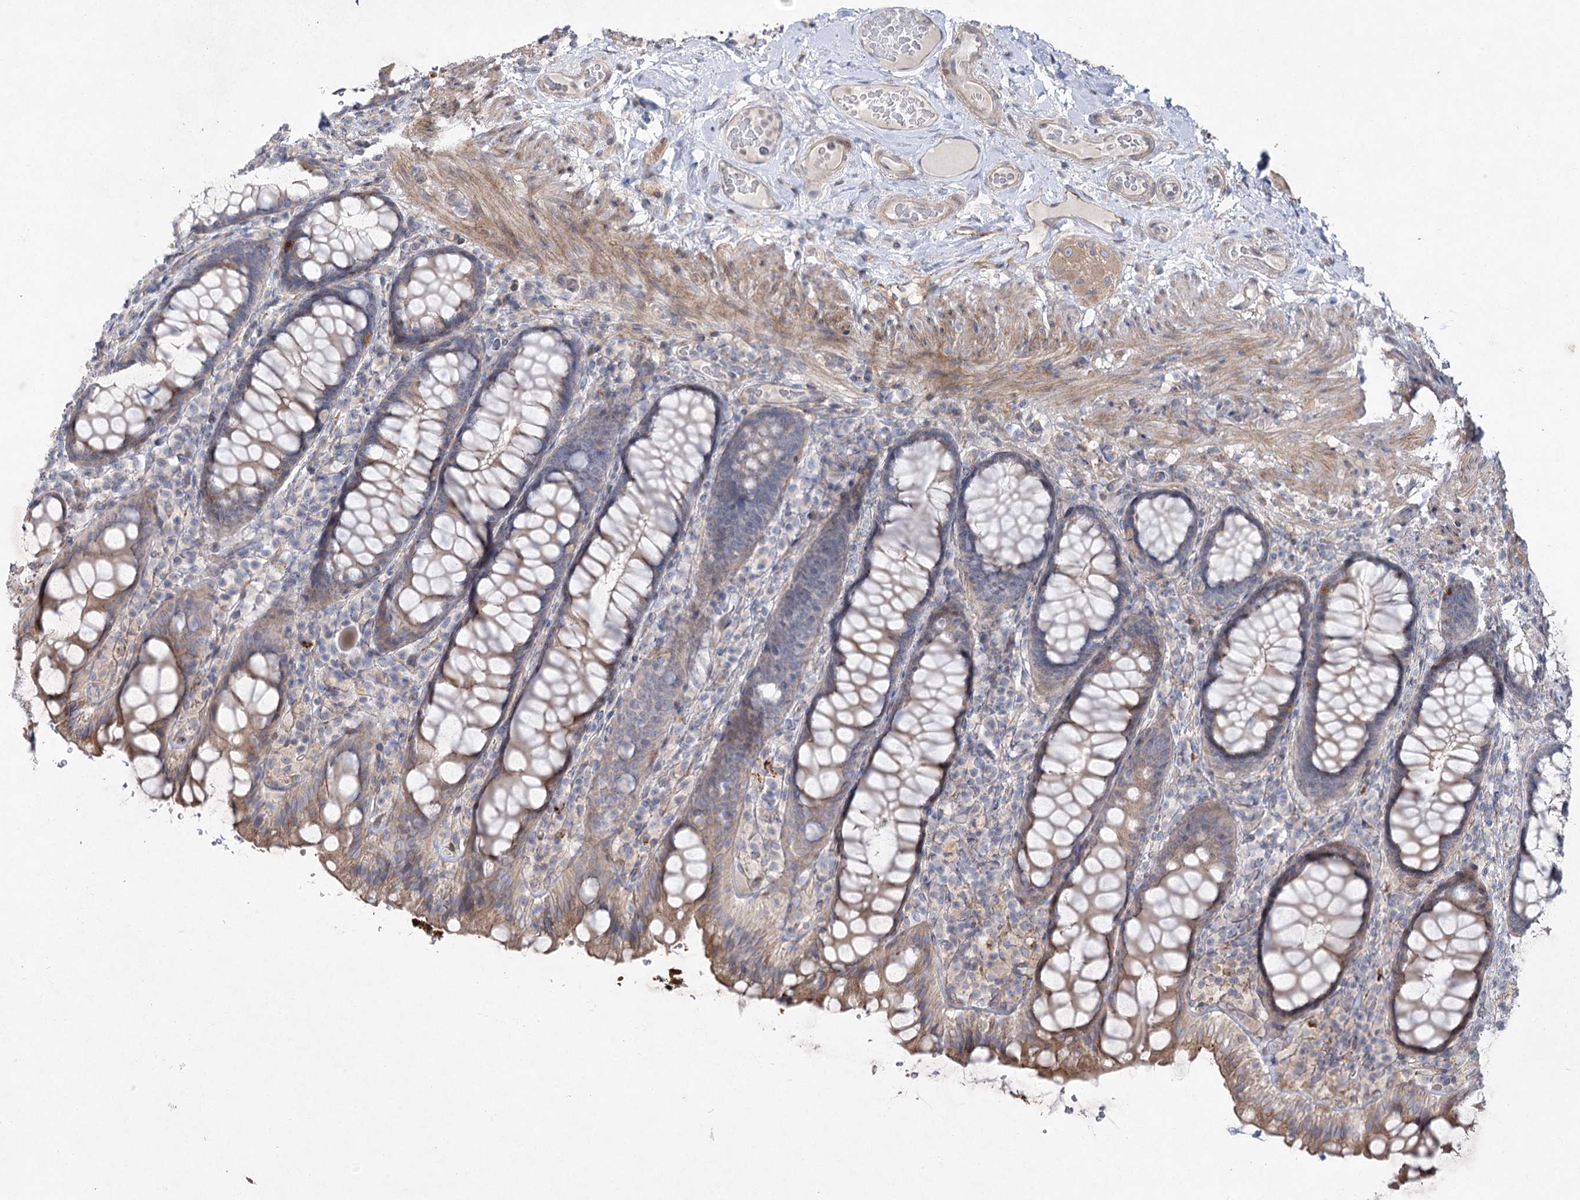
{"staining": {"intensity": "moderate", "quantity": ">75%", "location": "cytoplasmic/membranous"}, "tissue": "rectum", "cell_type": "Glandular cells", "image_type": "normal", "snomed": [{"axis": "morphology", "description": "Normal tissue, NOS"}, {"axis": "topography", "description": "Rectum"}], "caption": "Protein expression analysis of unremarkable rectum exhibits moderate cytoplasmic/membranous staining in about >75% of glandular cells.", "gene": "SH3BP5L", "patient": {"sex": "male", "age": 83}}